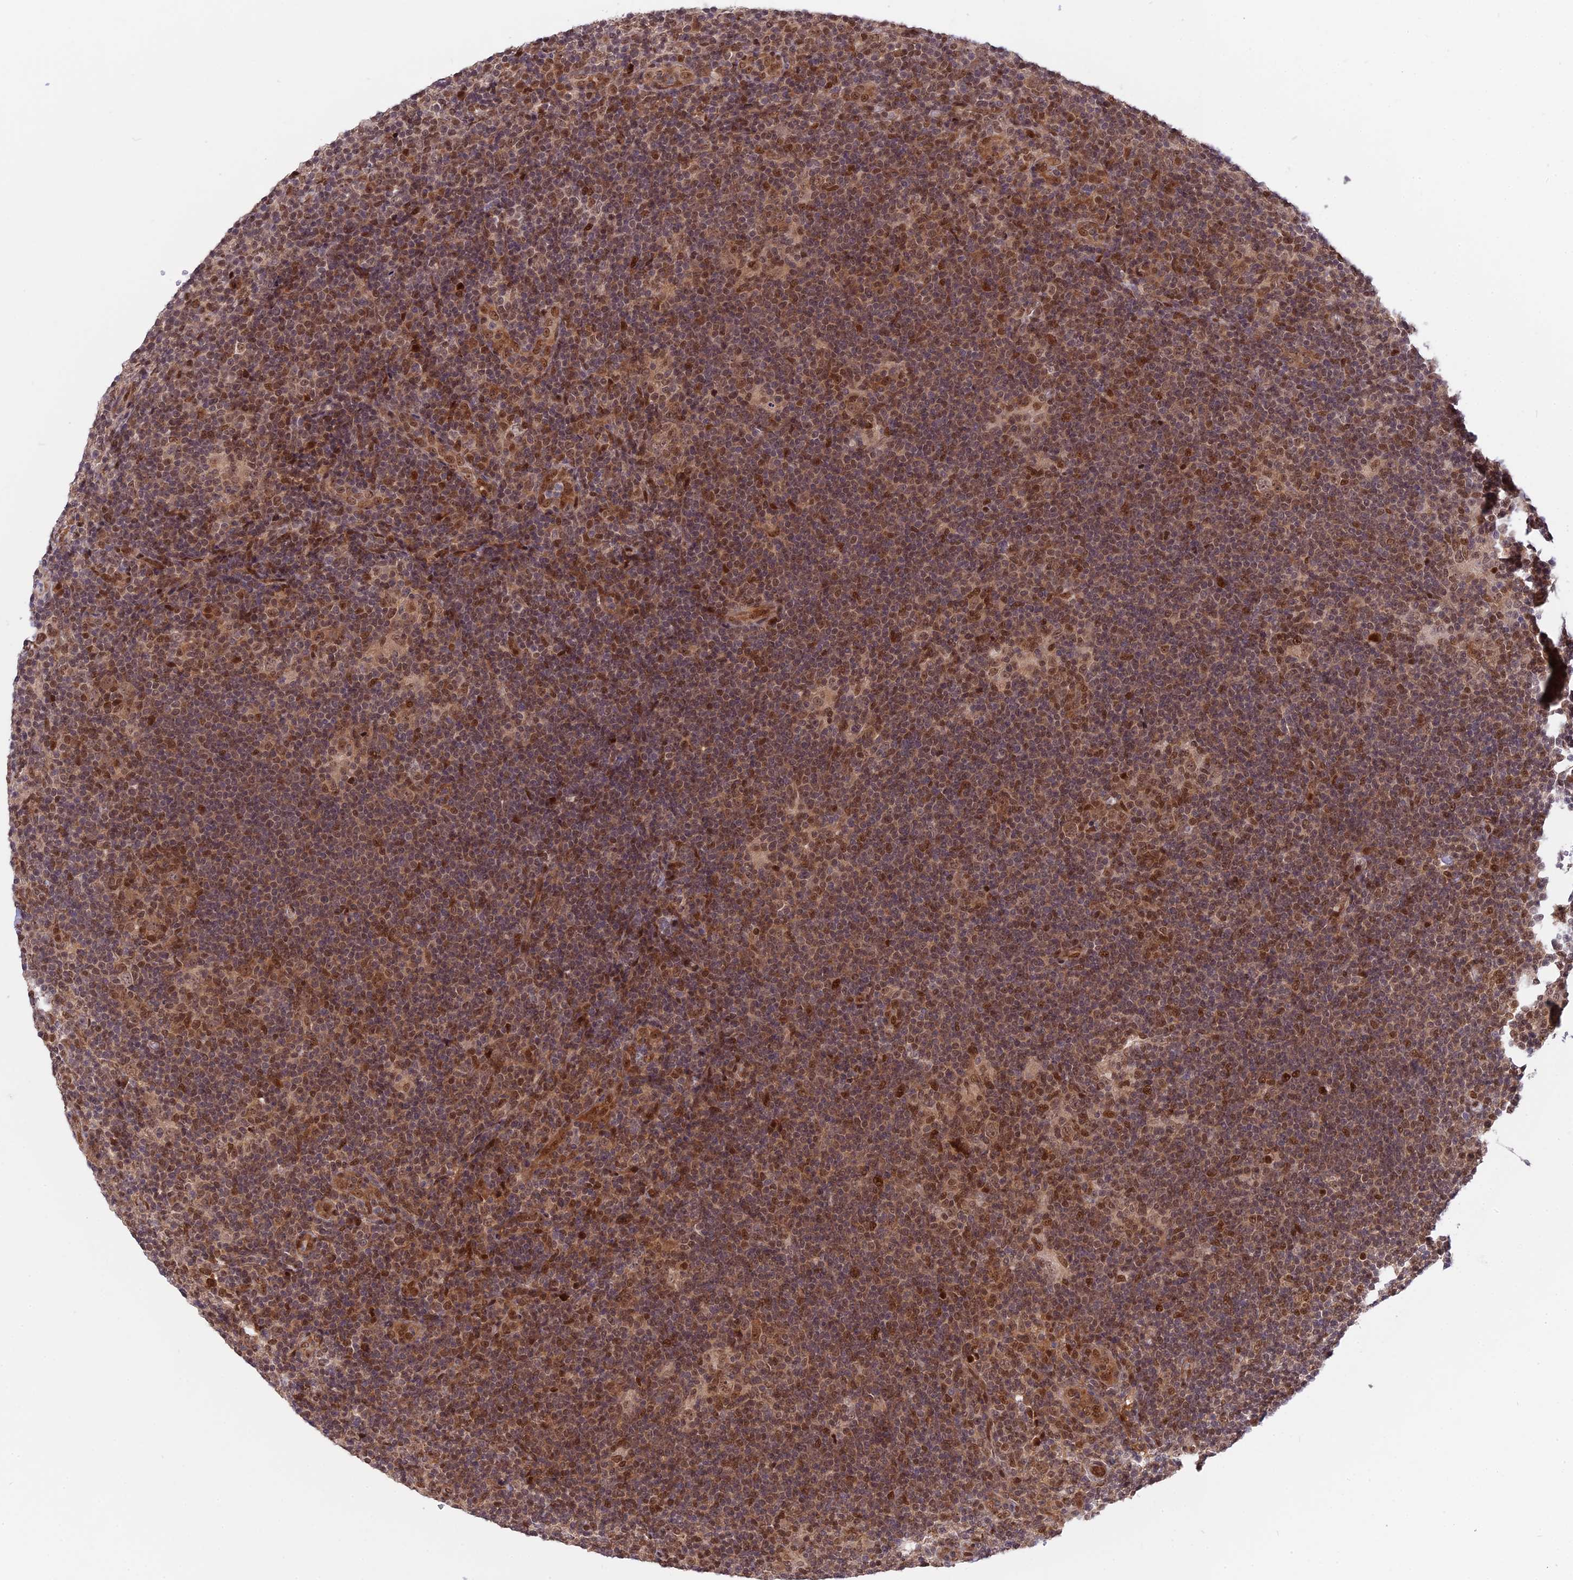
{"staining": {"intensity": "weak", "quantity": "25%-75%", "location": "nuclear"}, "tissue": "lymphoma", "cell_type": "Tumor cells", "image_type": "cancer", "snomed": [{"axis": "morphology", "description": "Hodgkin's disease, NOS"}, {"axis": "topography", "description": "Lymph node"}], "caption": "Protein staining by IHC reveals weak nuclear expression in about 25%-75% of tumor cells in lymphoma.", "gene": "ZNF428", "patient": {"sex": "female", "age": 57}}